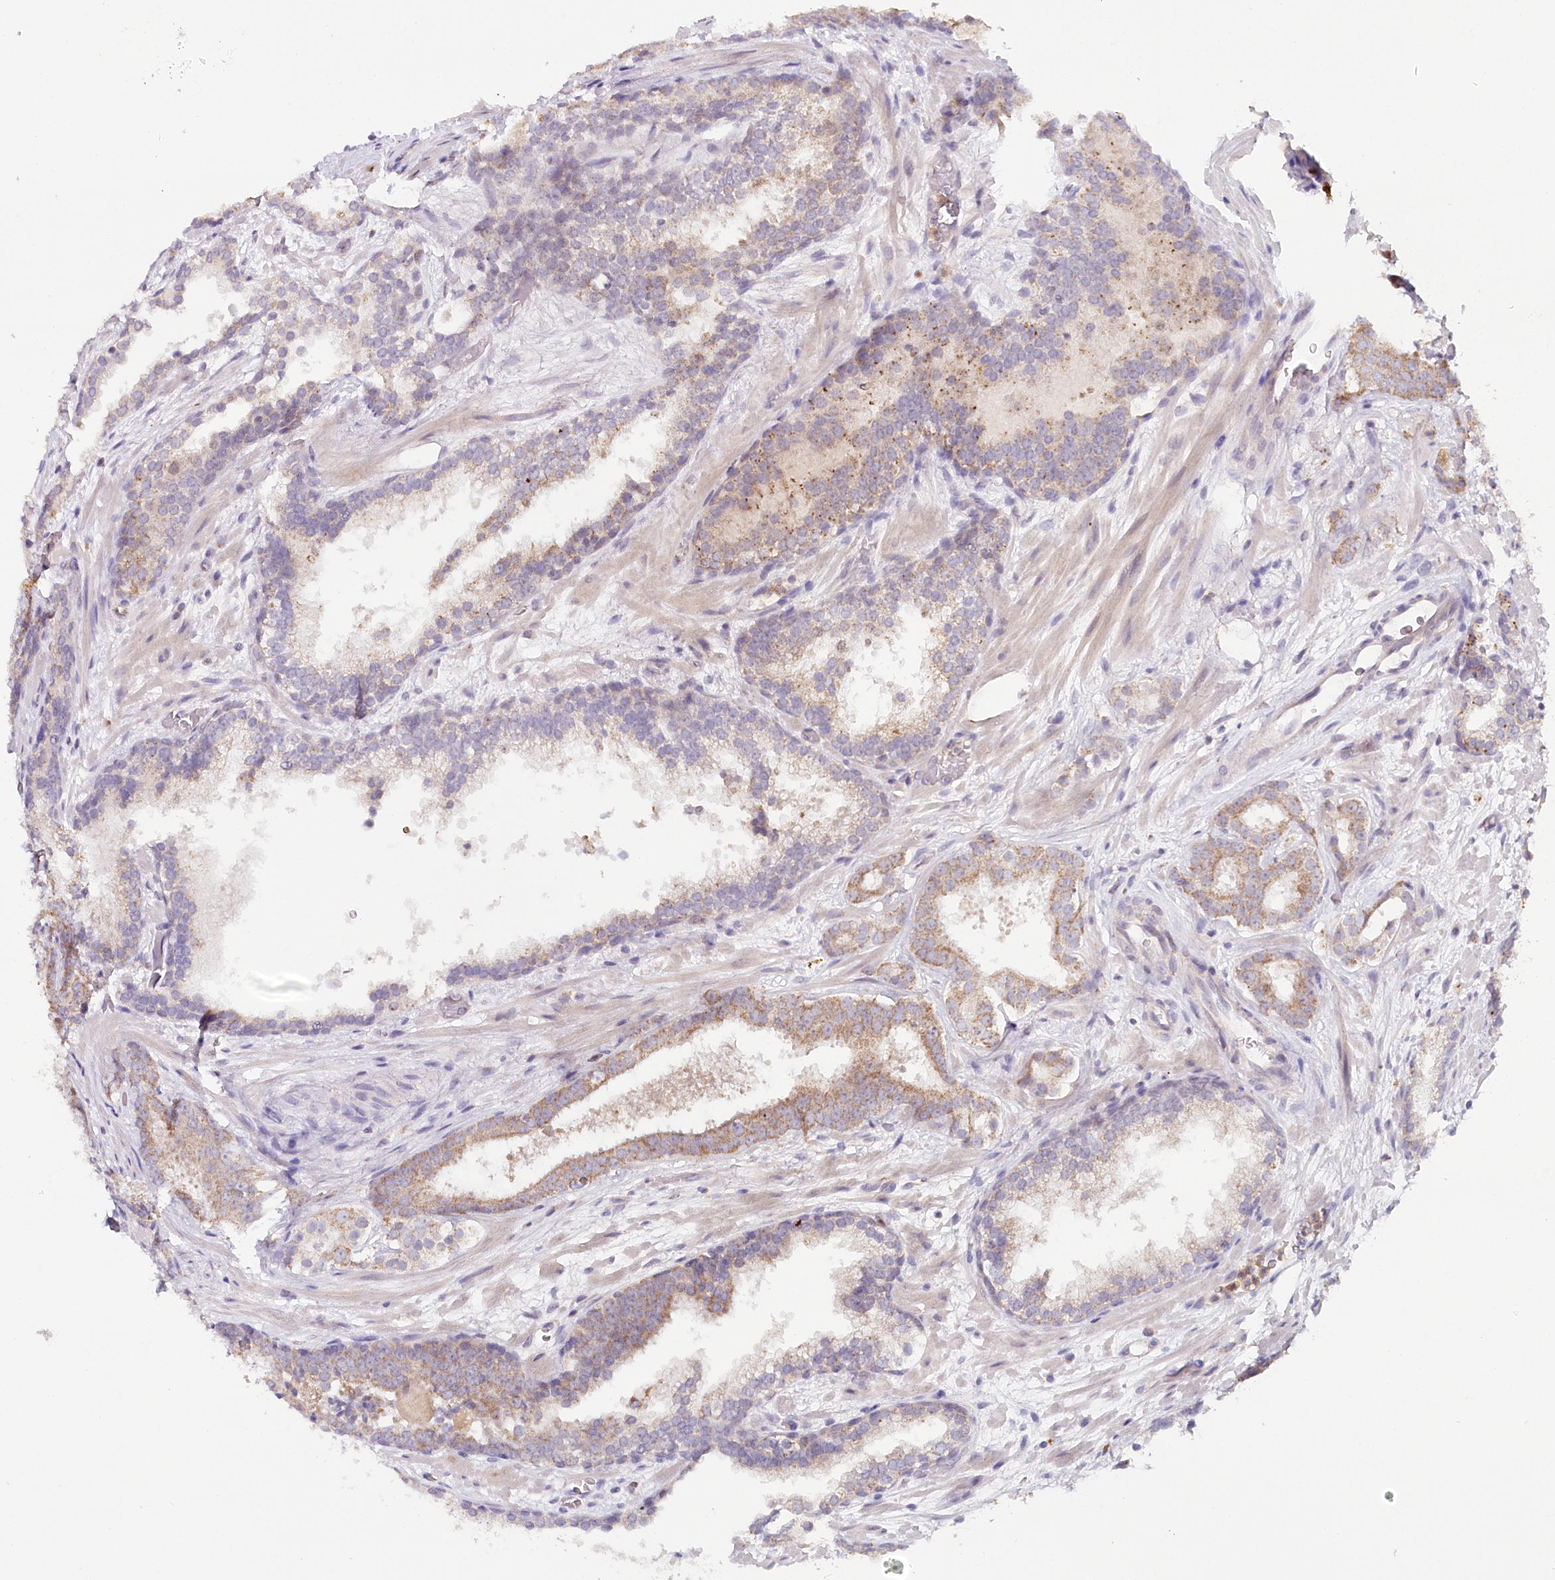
{"staining": {"intensity": "moderate", "quantity": "25%-75%", "location": "cytoplasmic/membranous"}, "tissue": "prostate cancer", "cell_type": "Tumor cells", "image_type": "cancer", "snomed": [{"axis": "morphology", "description": "Adenocarcinoma, High grade"}, {"axis": "topography", "description": "Prostate"}], "caption": "A brown stain labels moderate cytoplasmic/membranous staining of a protein in human prostate cancer tumor cells. Using DAB (brown) and hematoxylin (blue) stains, captured at high magnification using brightfield microscopy.", "gene": "MMP25", "patient": {"sex": "male", "age": 57}}